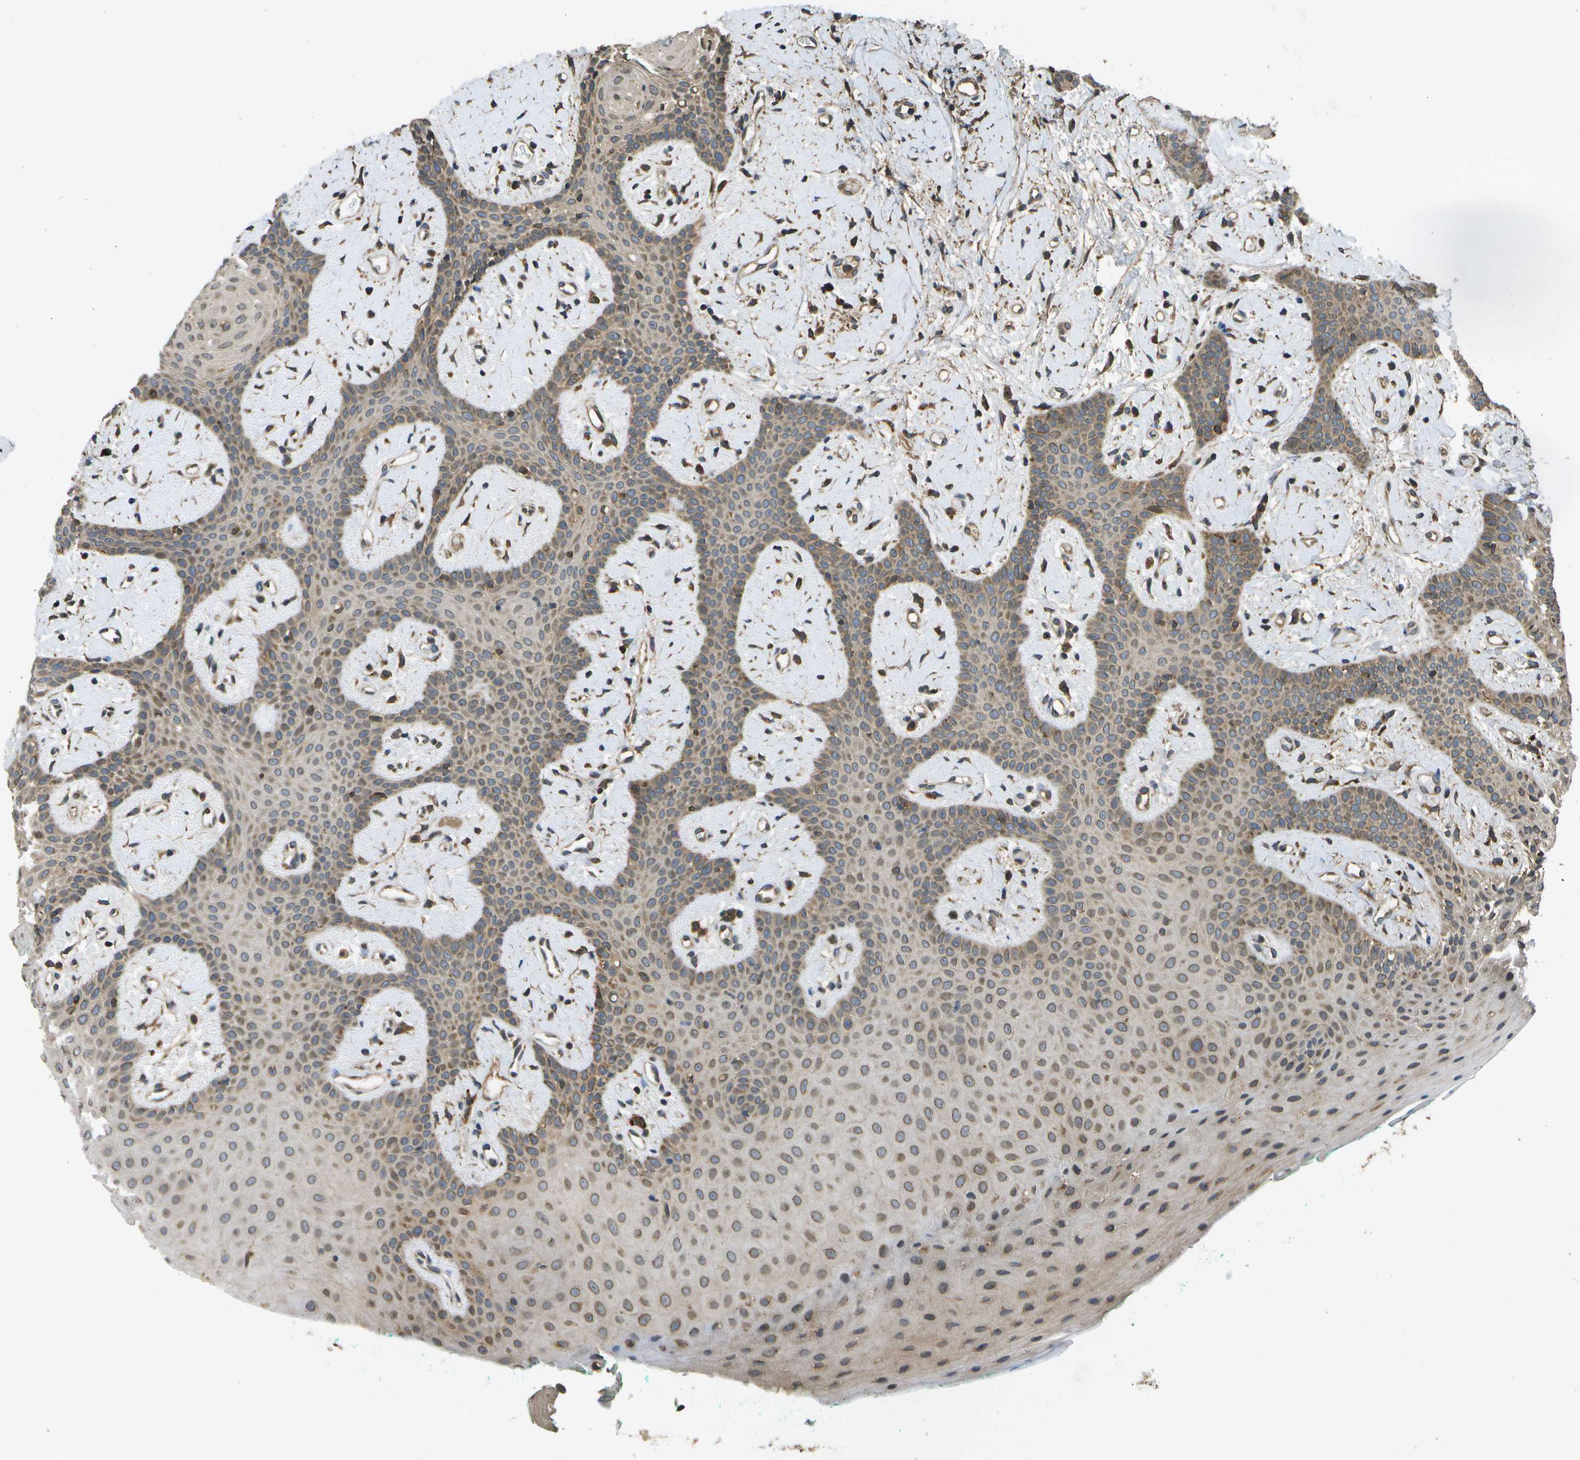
{"staining": {"intensity": "moderate", "quantity": ">75%", "location": "cytoplasmic/membranous"}, "tissue": "oral mucosa", "cell_type": "Squamous epithelial cells", "image_type": "normal", "snomed": [{"axis": "morphology", "description": "Normal tissue, NOS"}, {"axis": "morphology", "description": "Squamous cell carcinoma, NOS"}, {"axis": "topography", "description": "Oral tissue"}, {"axis": "topography", "description": "Salivary gland"}, {"axis": "topography", "description": "Head-Neck"}], "caption": "IHC of benign human oral mucosa reveals medium levels of moderate cytoplasmic/membranous expression in about >75% of squamous epithelial cells.", "gene": "HFE", "patient": {"sex": "female", "age": 62}}